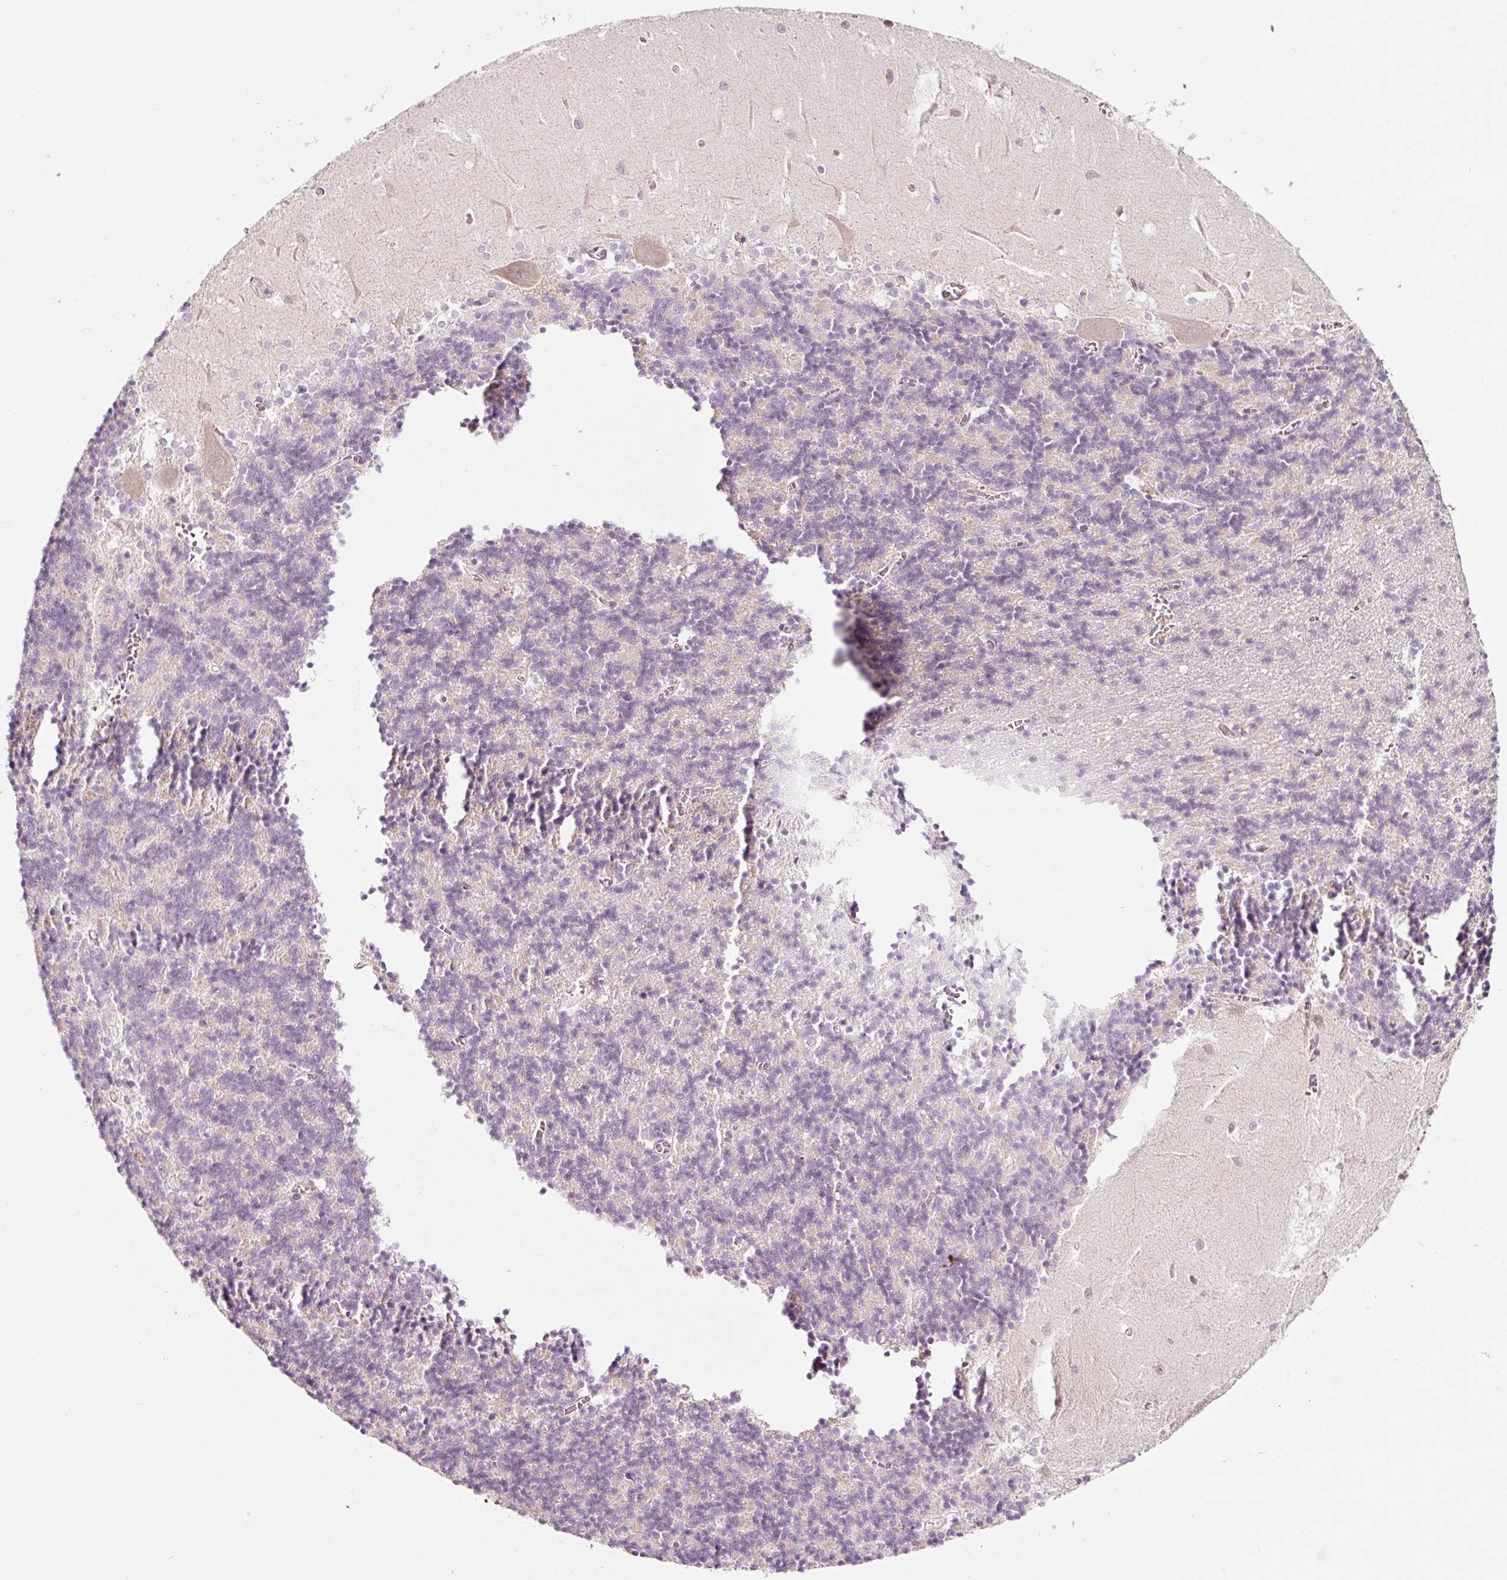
{"staining": {"intensity": "negative", "quantity": "none", "location": "none"}, "tissue": "cerebellum", "cell_type": "Cells in granular layer", "image_type": "normal", "snomed": [{"axis": "morphology", "description": "Normal tissue, NOS"}, {"axis": "topography", "description": "Cerebellum"}], "caption": "A high-resolution histopathology image shows immunohistochemistry staining of unremarkable cerebellum, which exhibits no significant positivity in cells in granular layer.", "gene": "LDHAL6B", "patient": {"sex": "male", "age": 37}}